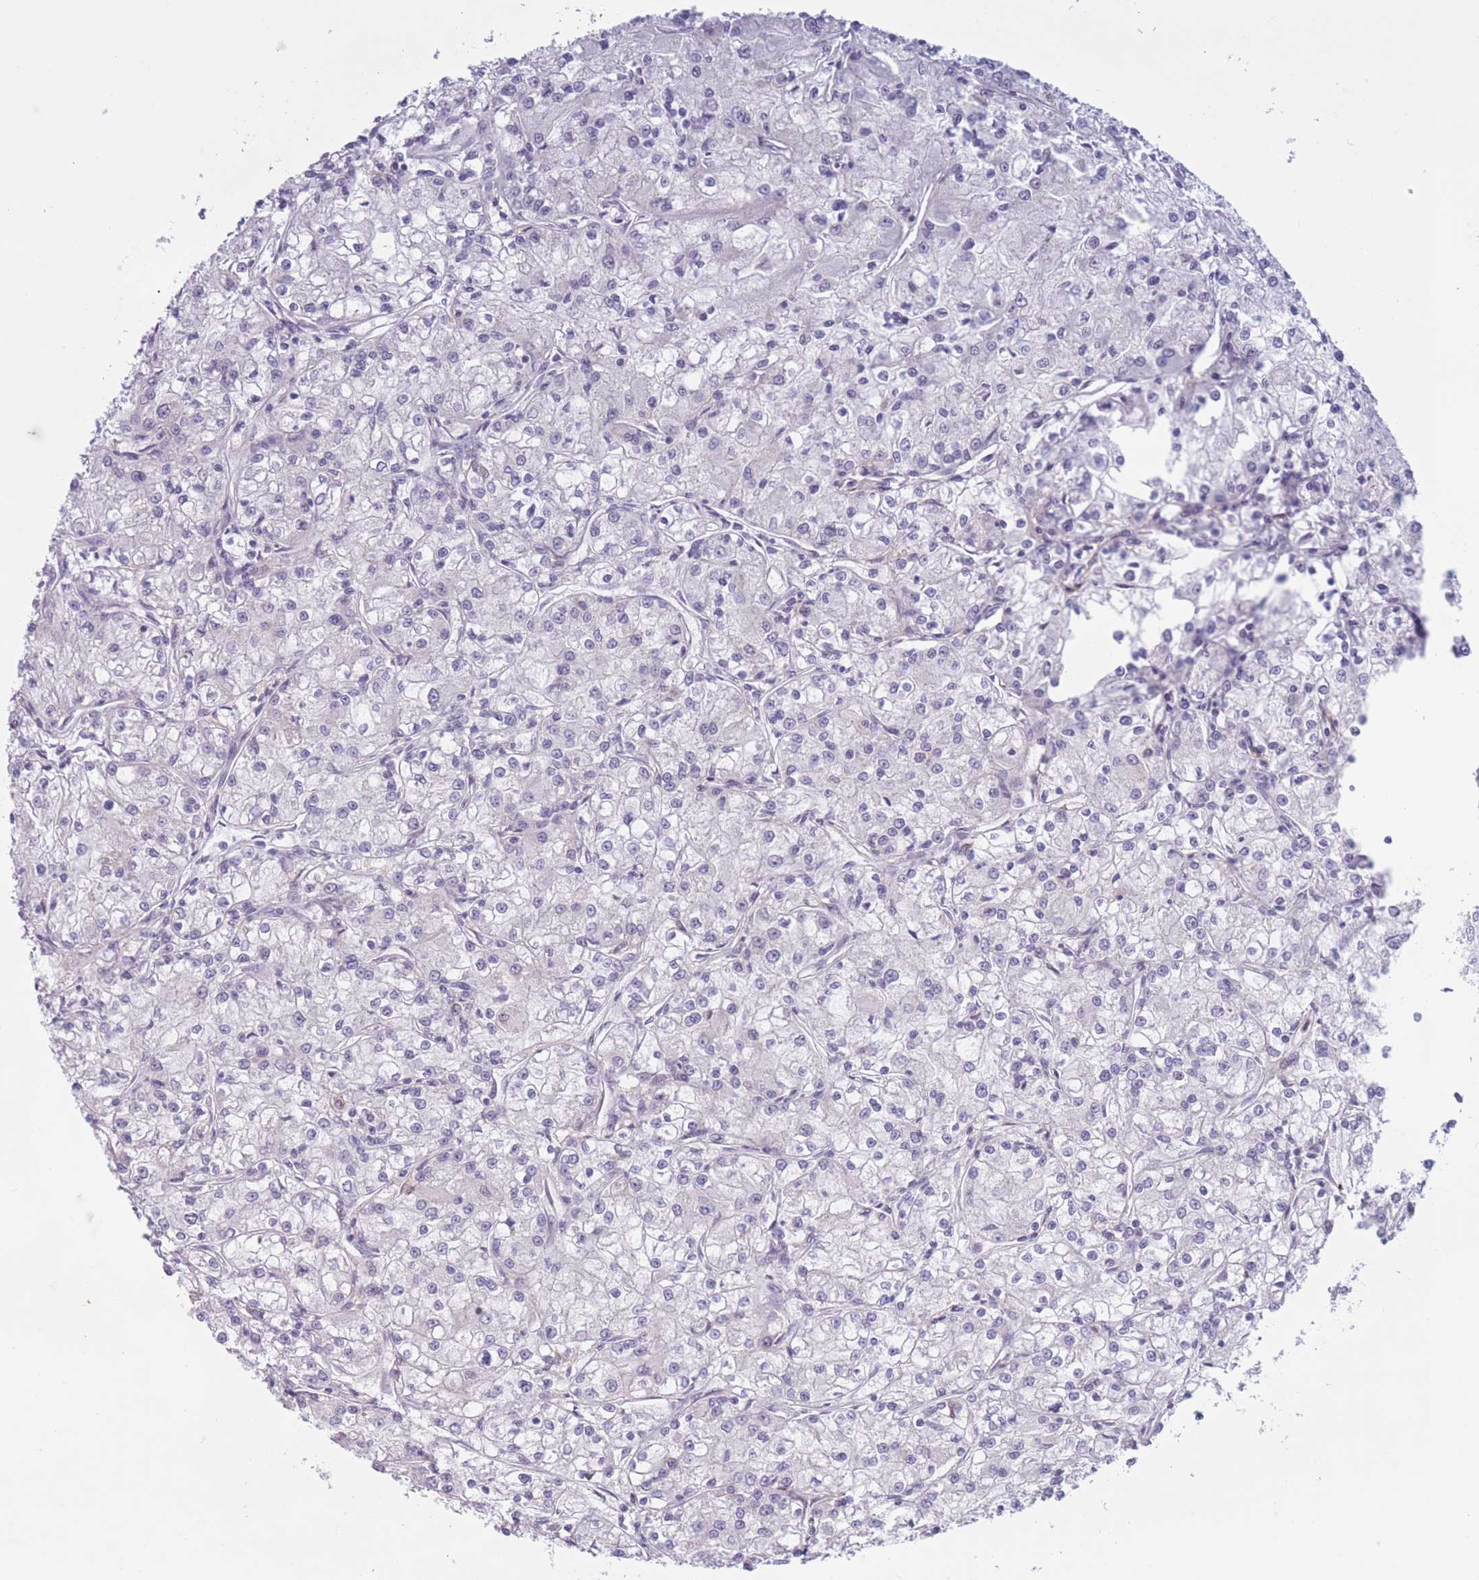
{"staining": {"intensity": "negative", "quantity": "none", "location": "none"}, "tissue": "renal cancer", "cell_type": "Tumor cells", "image_type": "cancer", "snomed": [{"axis": "morphology", "description": "Adenocarcinoma, NOS"}, {"axis": "topography", "description": "Kidney"}], "caption": "The immunohistochemistry (IHC) image has no significant expression in tumor cells of renal cancer tissue.", "gene": "PODXL", "patient": {"sex": "female", "age": 59}}